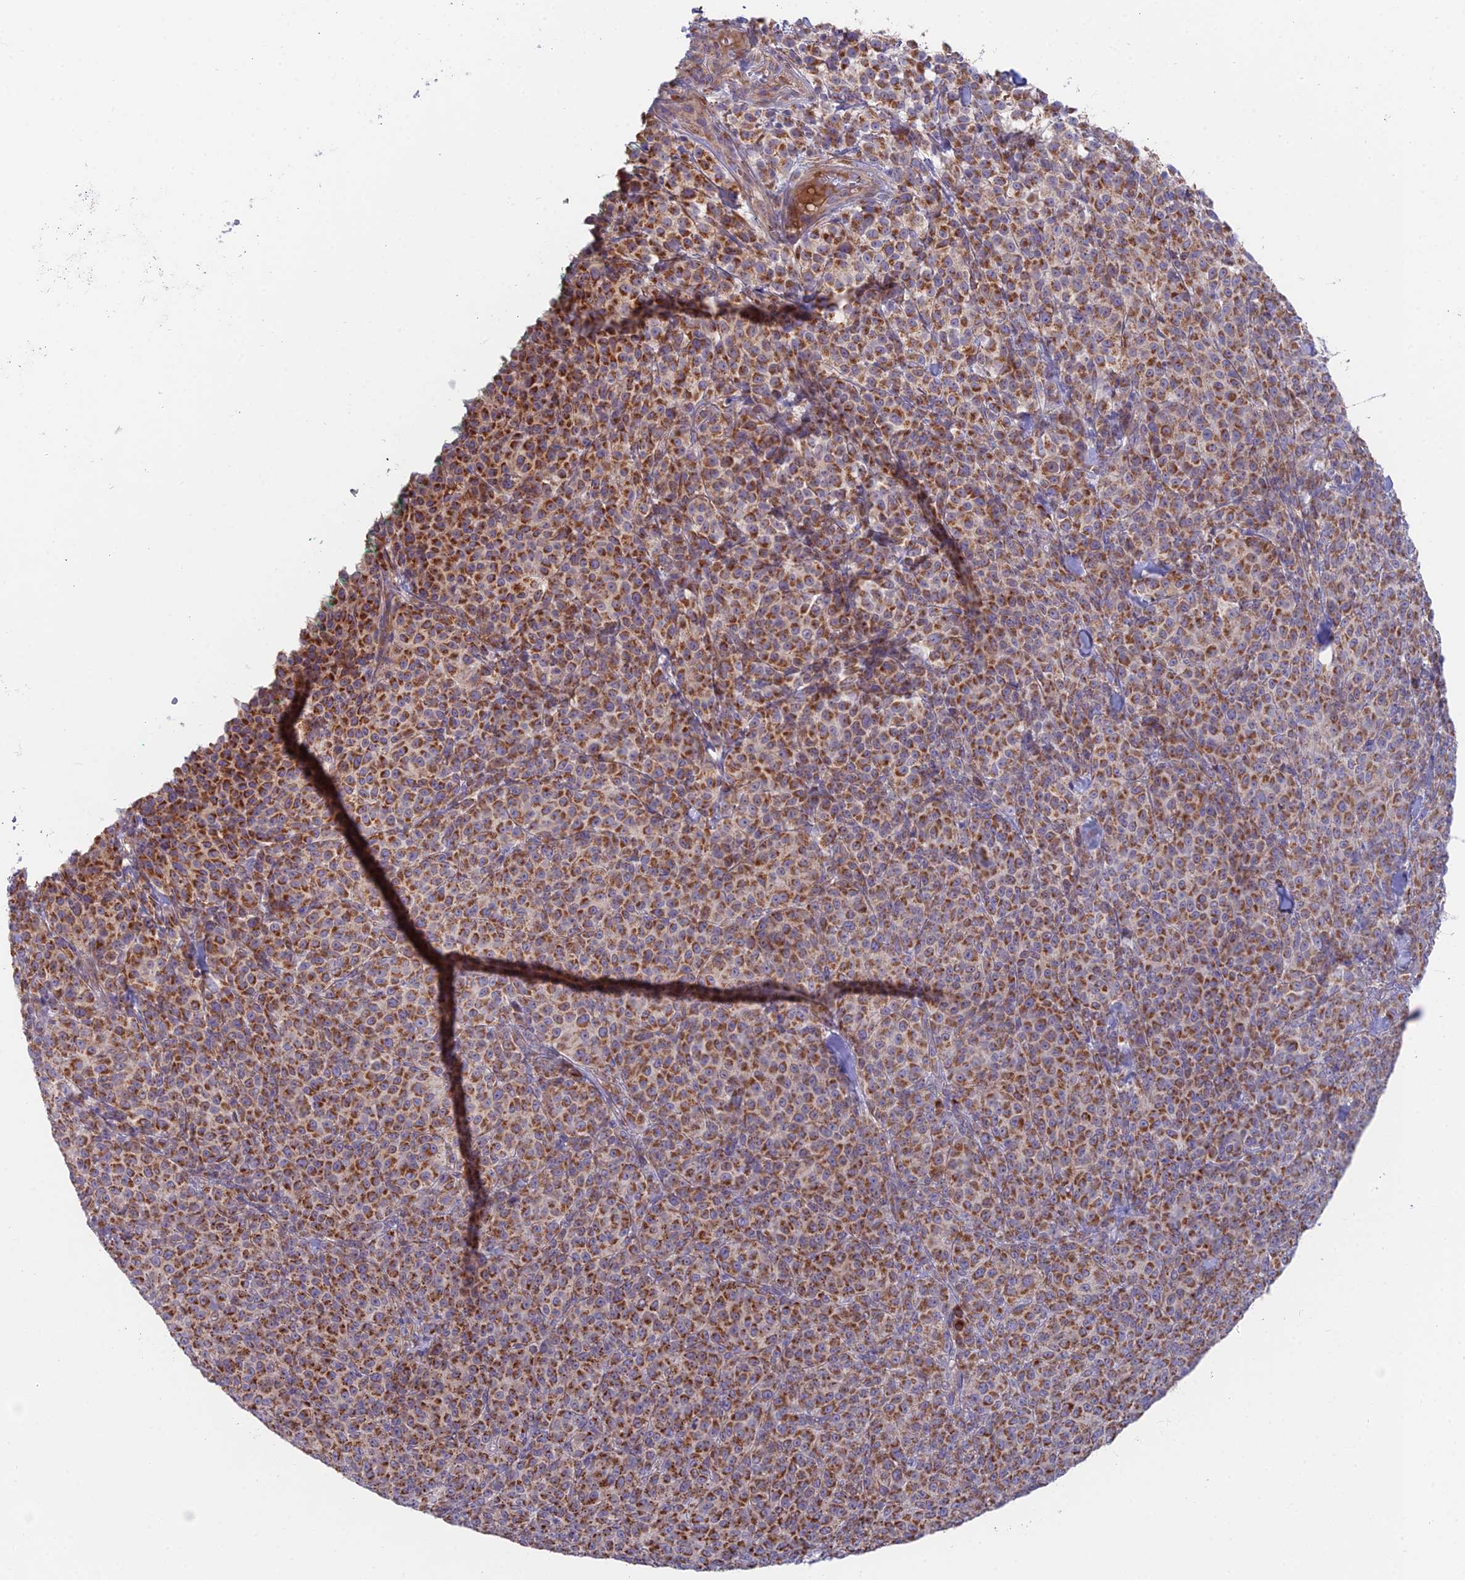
{"staining": {"intensity": "strong", "quantity": ">75%", "location": "cytoplasmic/membranous"}, "tissue": "melanoma", "cell_type": "Tumor cells", "image_type": "cancer", "snomed": [{"axis": "morphology", "description": "Normal tissue, NOS"}, {"axis": "morphology", "description": "Malignant melanoma, NOS"}, {"axis": "topography", "description": "Skin"}], "caption": "Immunohistochemical staining of human melanoma exhibits high levels of strong cytoplasmic/membranous protein expression in approximately >75% of tumor cells.", "gene": "TBC1D20", "patient": {"sex": "female", "age": 34}}